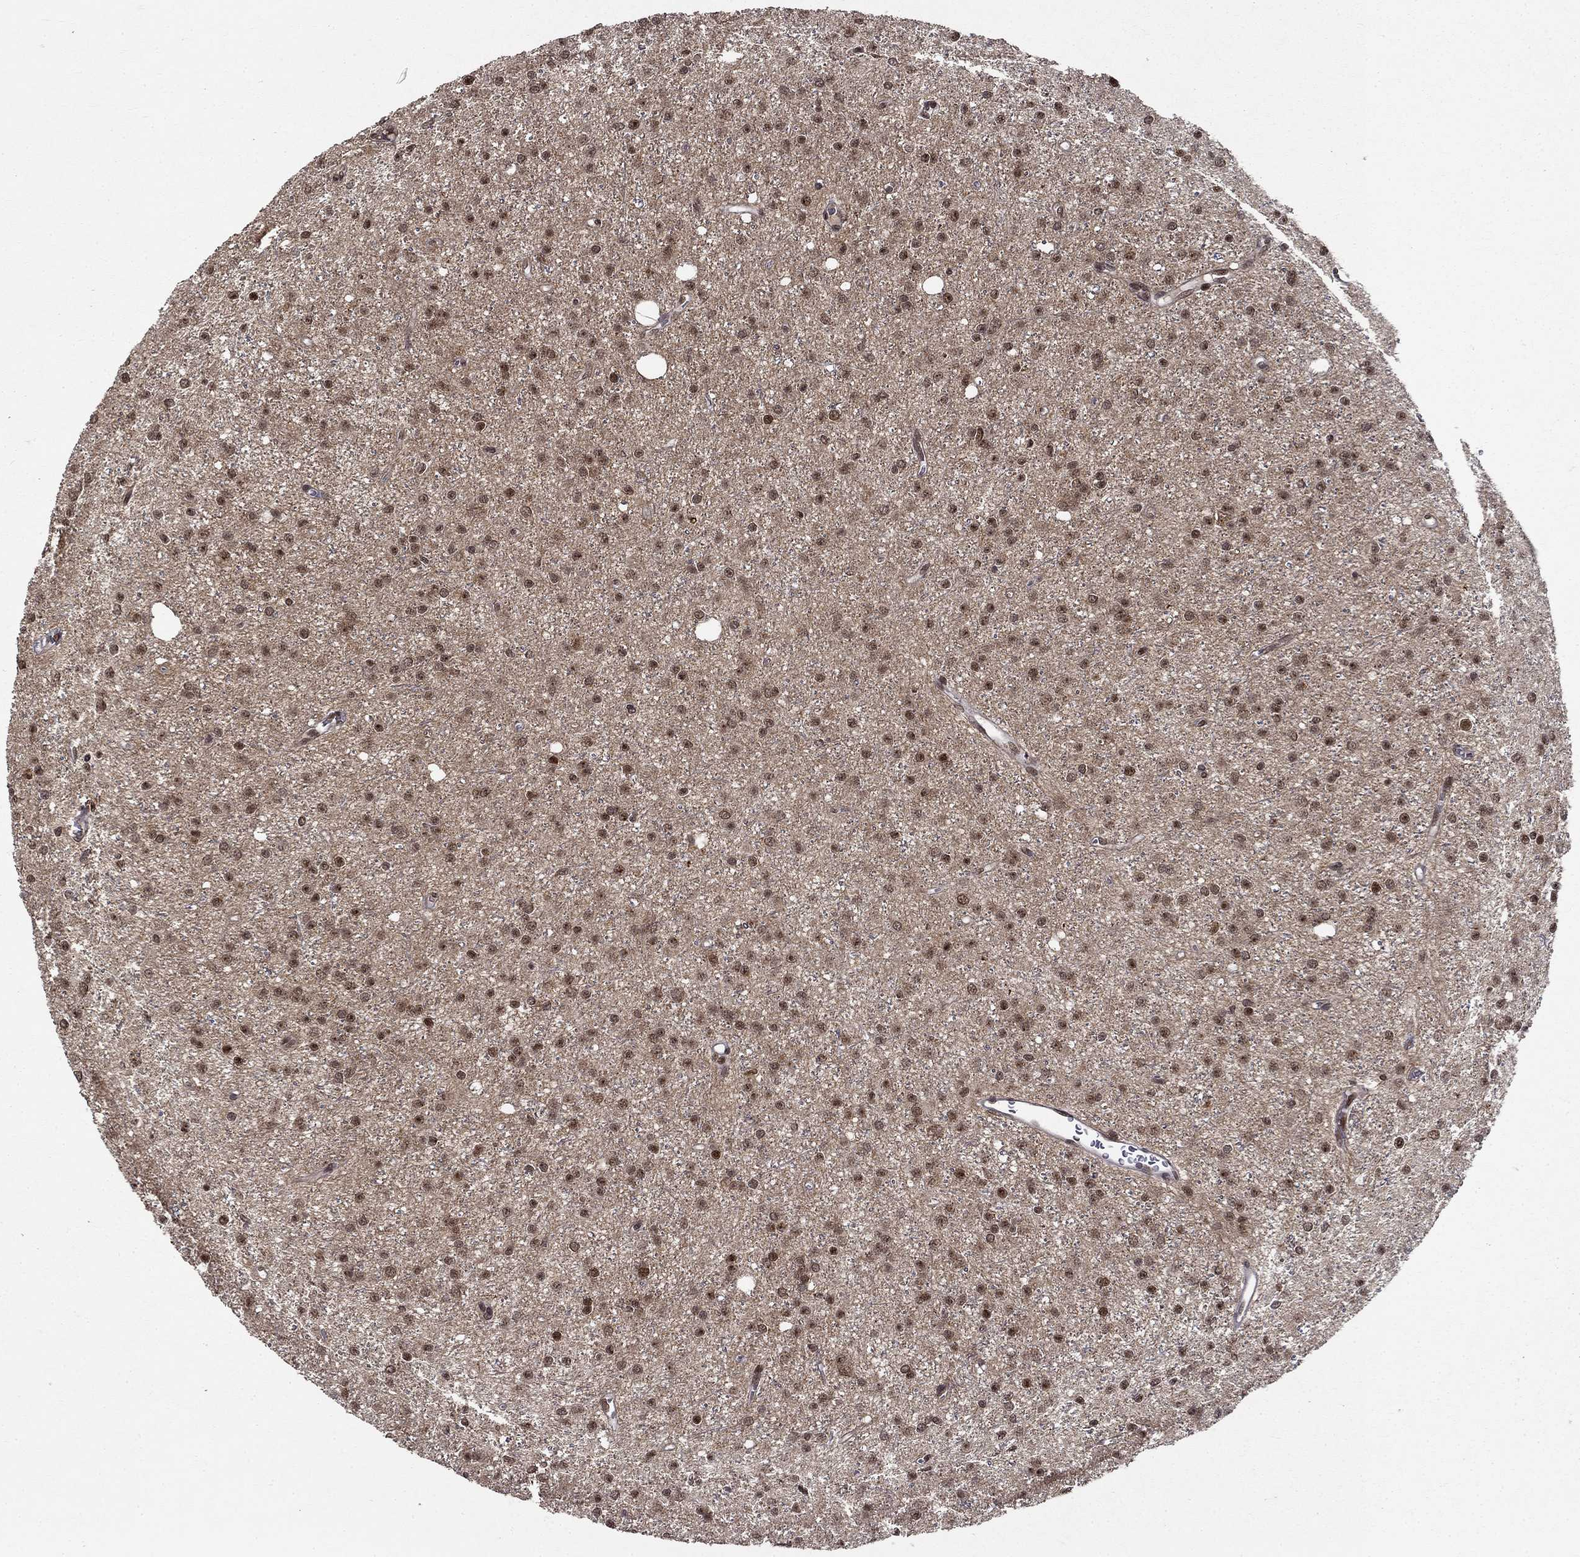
{"staining": {"intensity": "moderate", "quantity": "<25%", "location": "nuclear"}, "tissue": "glioma", "cell_type": "Tumor cells", "image_type": "cancer", "snomed": [{"axis": "morphology", "description": "Glioma, malignant, Low grade"}, {"axis": "topography", "description": "Brain"}], "caption": "Moderate nuclear staining for a protein is identified in approximately <25% of tumor cells of glioma using IHC.", "gene": "CDCA7L", "patient": {"sex": "male", "age": 27}}